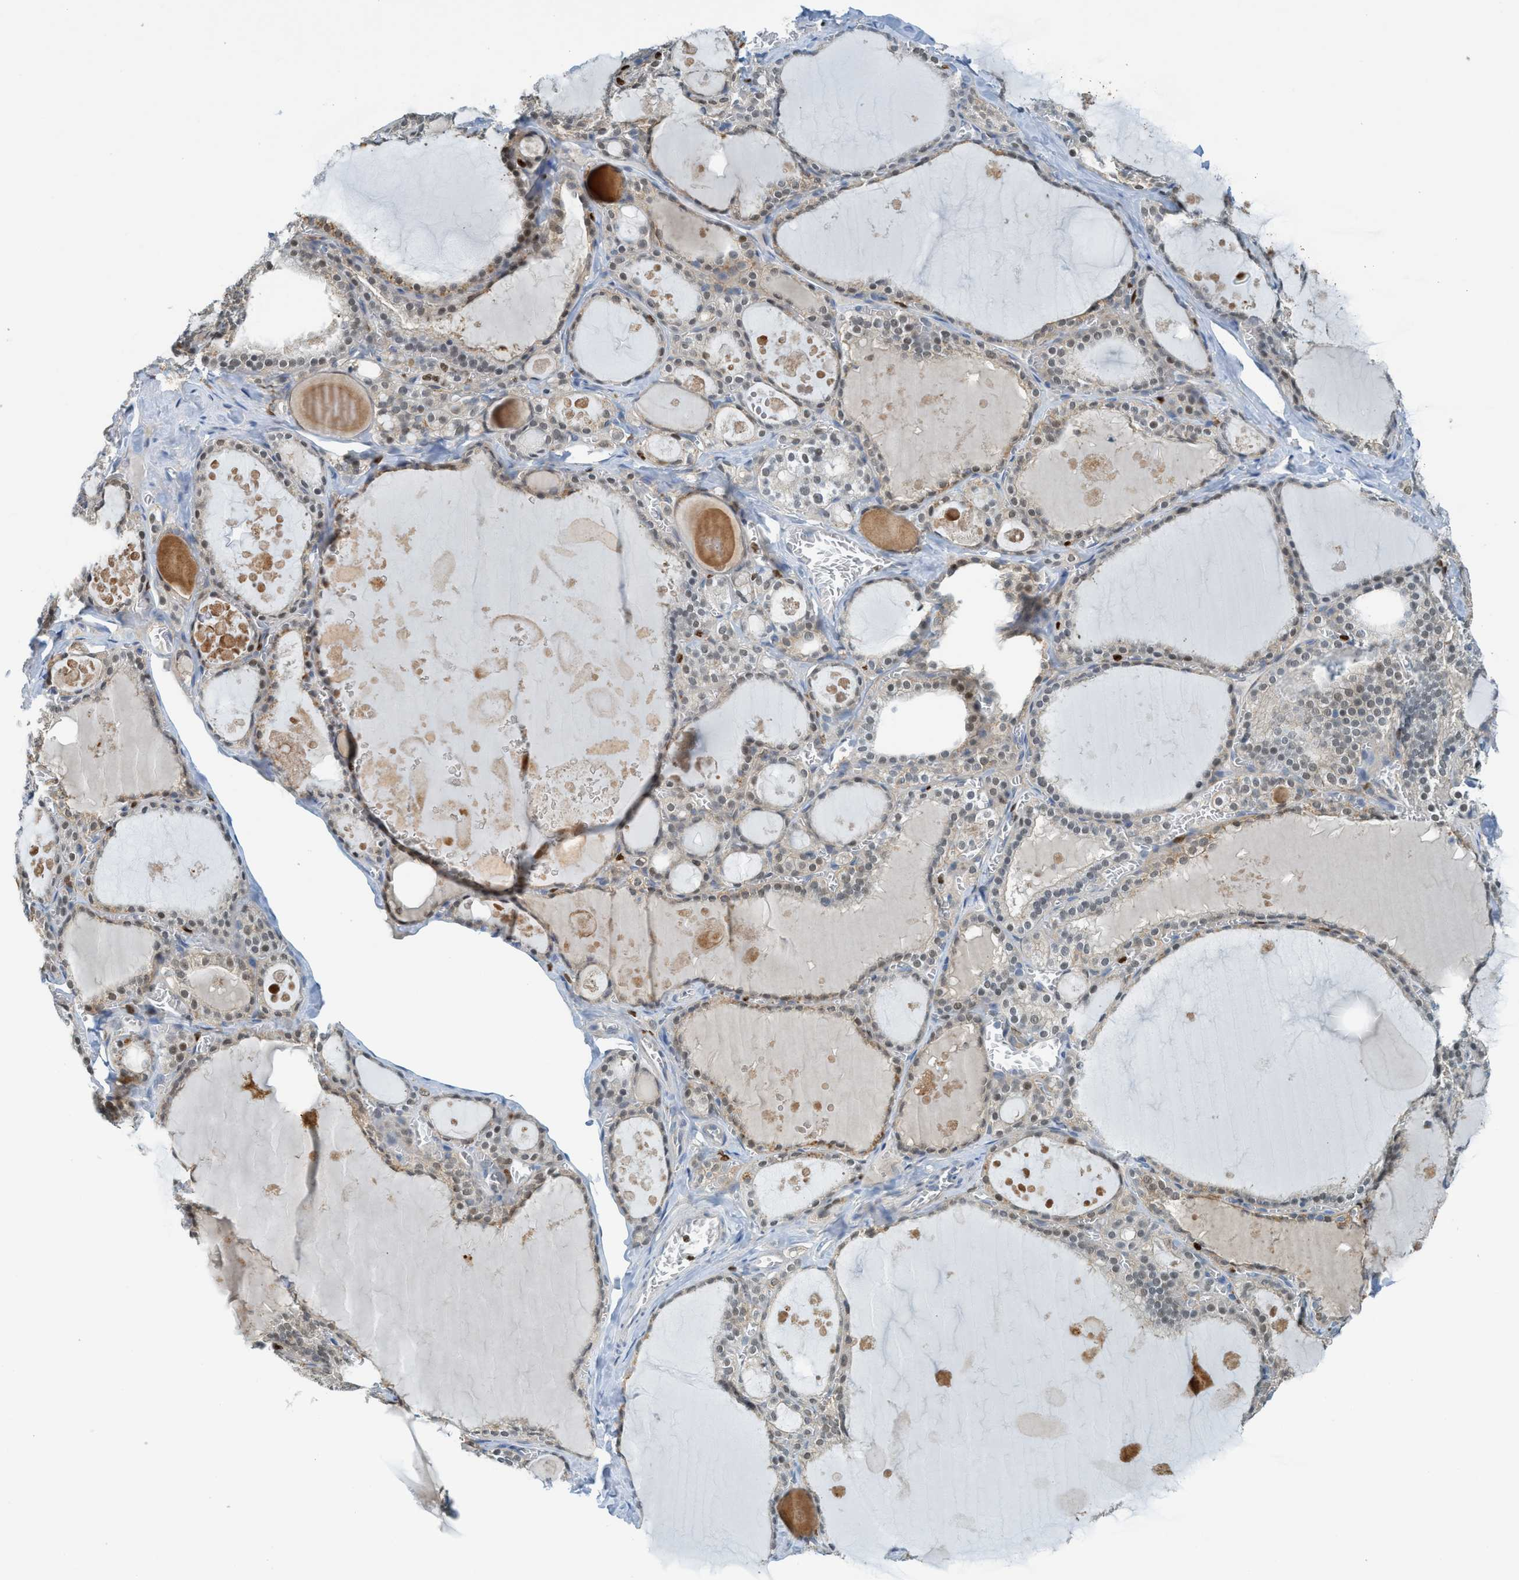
{"staining": {"intensity": "weak", "quantity": "25%-75%", "location": "cytoplasmic/membranous,nuclear"}, "tissue": "thyroid gland", "cell_type": "Glandular cells", "image_type": "normal", "snomed": [{"axis": "morphology", "description": "Normal tissue, NOS"}, {"axis": "topography", "description": "Thyroid gland"}], "caption": "This photomicrograph exhibits benign thyroid gland stained with immunohistochemistry to label a protein in brown. The cytoplasmic/membranous,nuclear of glandular cells show weak positivity for the protein. Nuclei are counter-stained blue.", "gene": "SH3D19", "patient": {"sex": "male", "age": 56}}